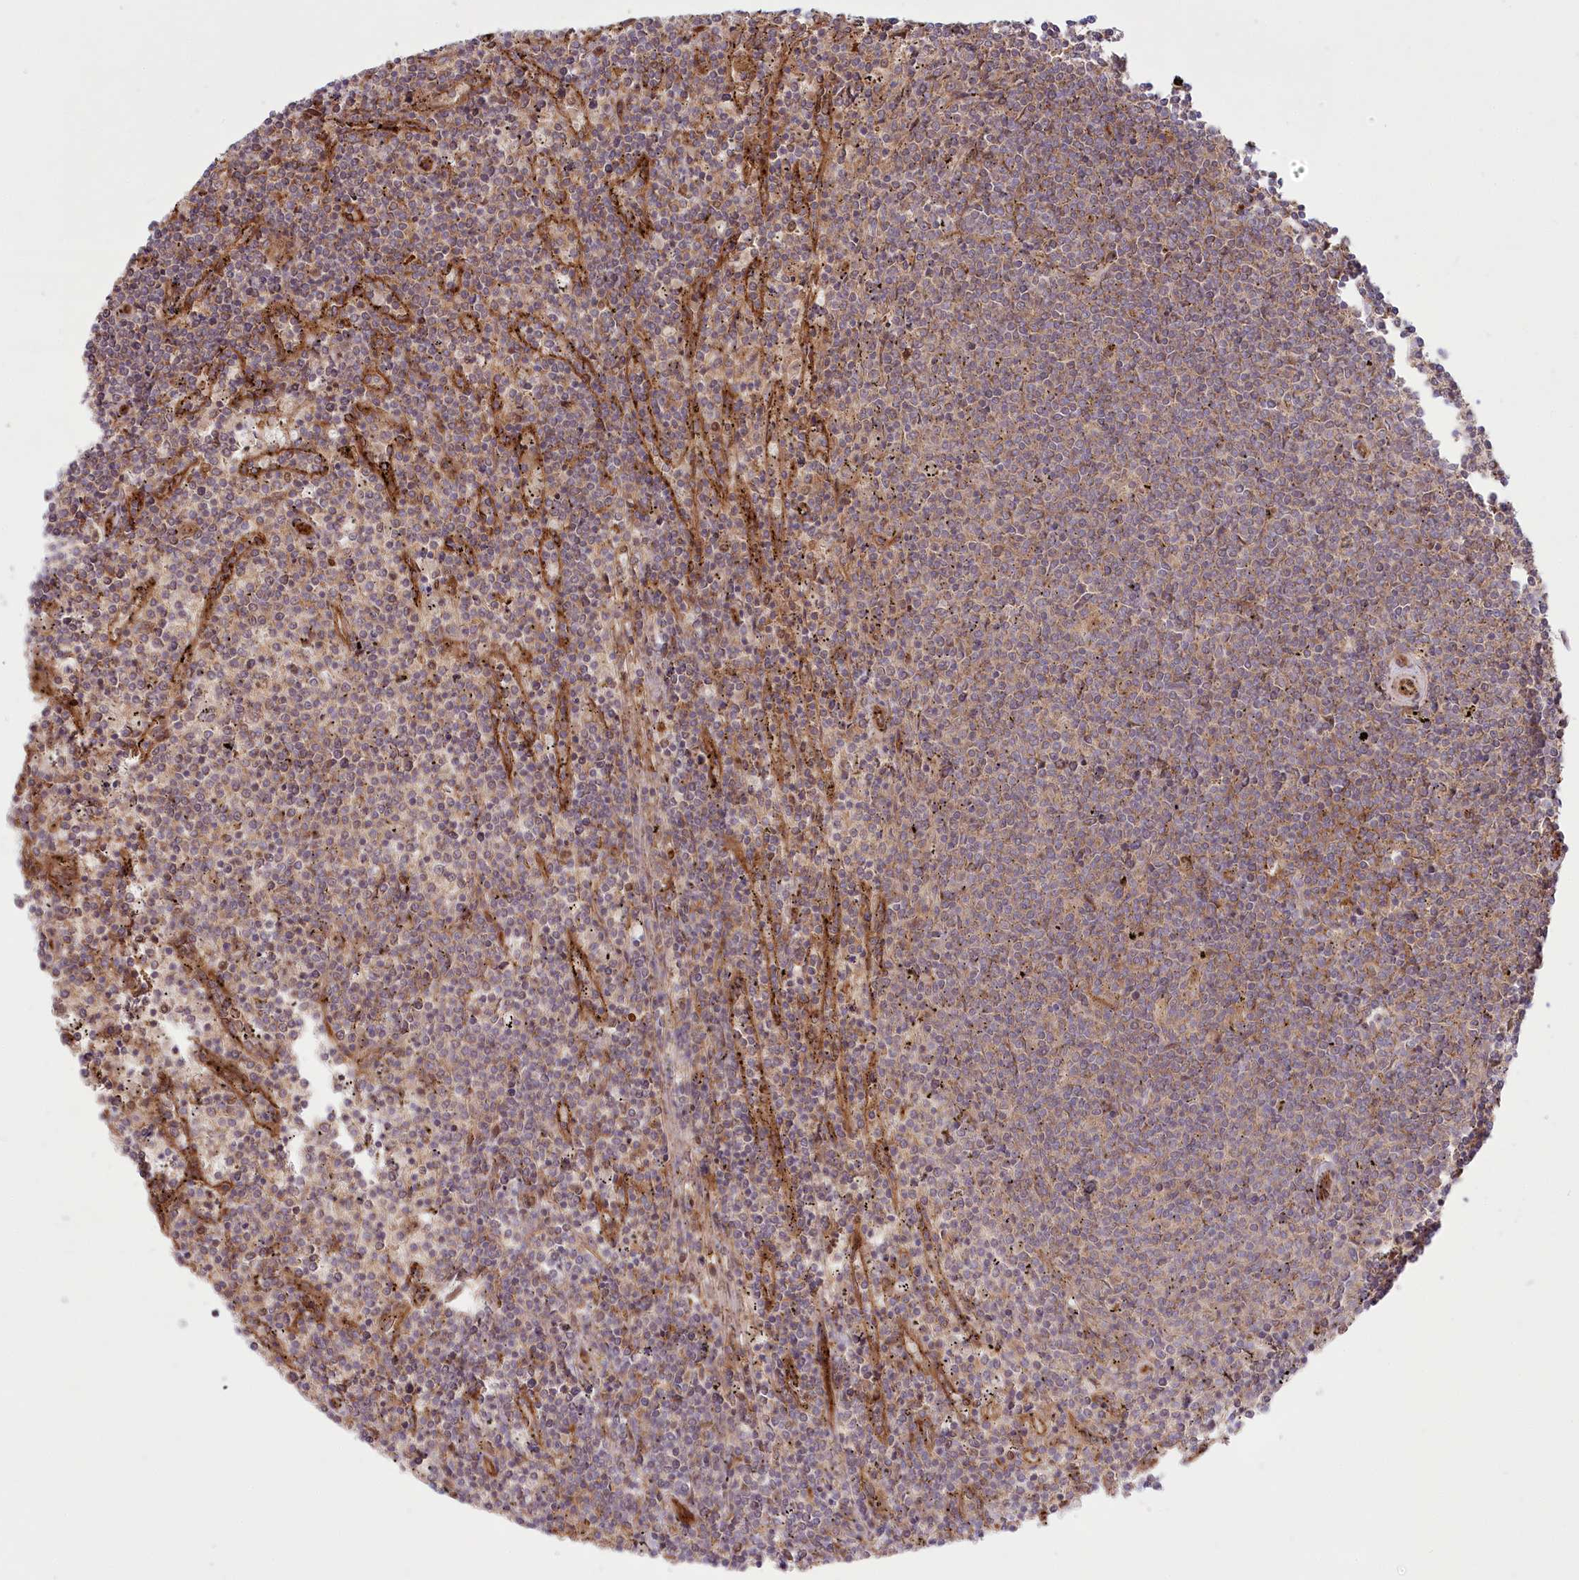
{"staining": {"intensity": "weak", "quantity": "25%-75%", "location": "cytoplasmic/membranous"}, "tissue": "lymphoma", "cell_type": "Tumor cells", "image_type": "cancer", "snomed": [{"axis": "morphology", "description": "Malignant lymphoma, non-Hodgkin's type, Low grade"}, {"axis": "topography", "description": "Spleen"}], "caption": "Tumor cells show low levels of weak cytoplasmic/membranous expression in approximately 25%-75% of cells in human lymphoma.", "gene": "COMMD3", "patient": {"sex": "female", "age": 50}}